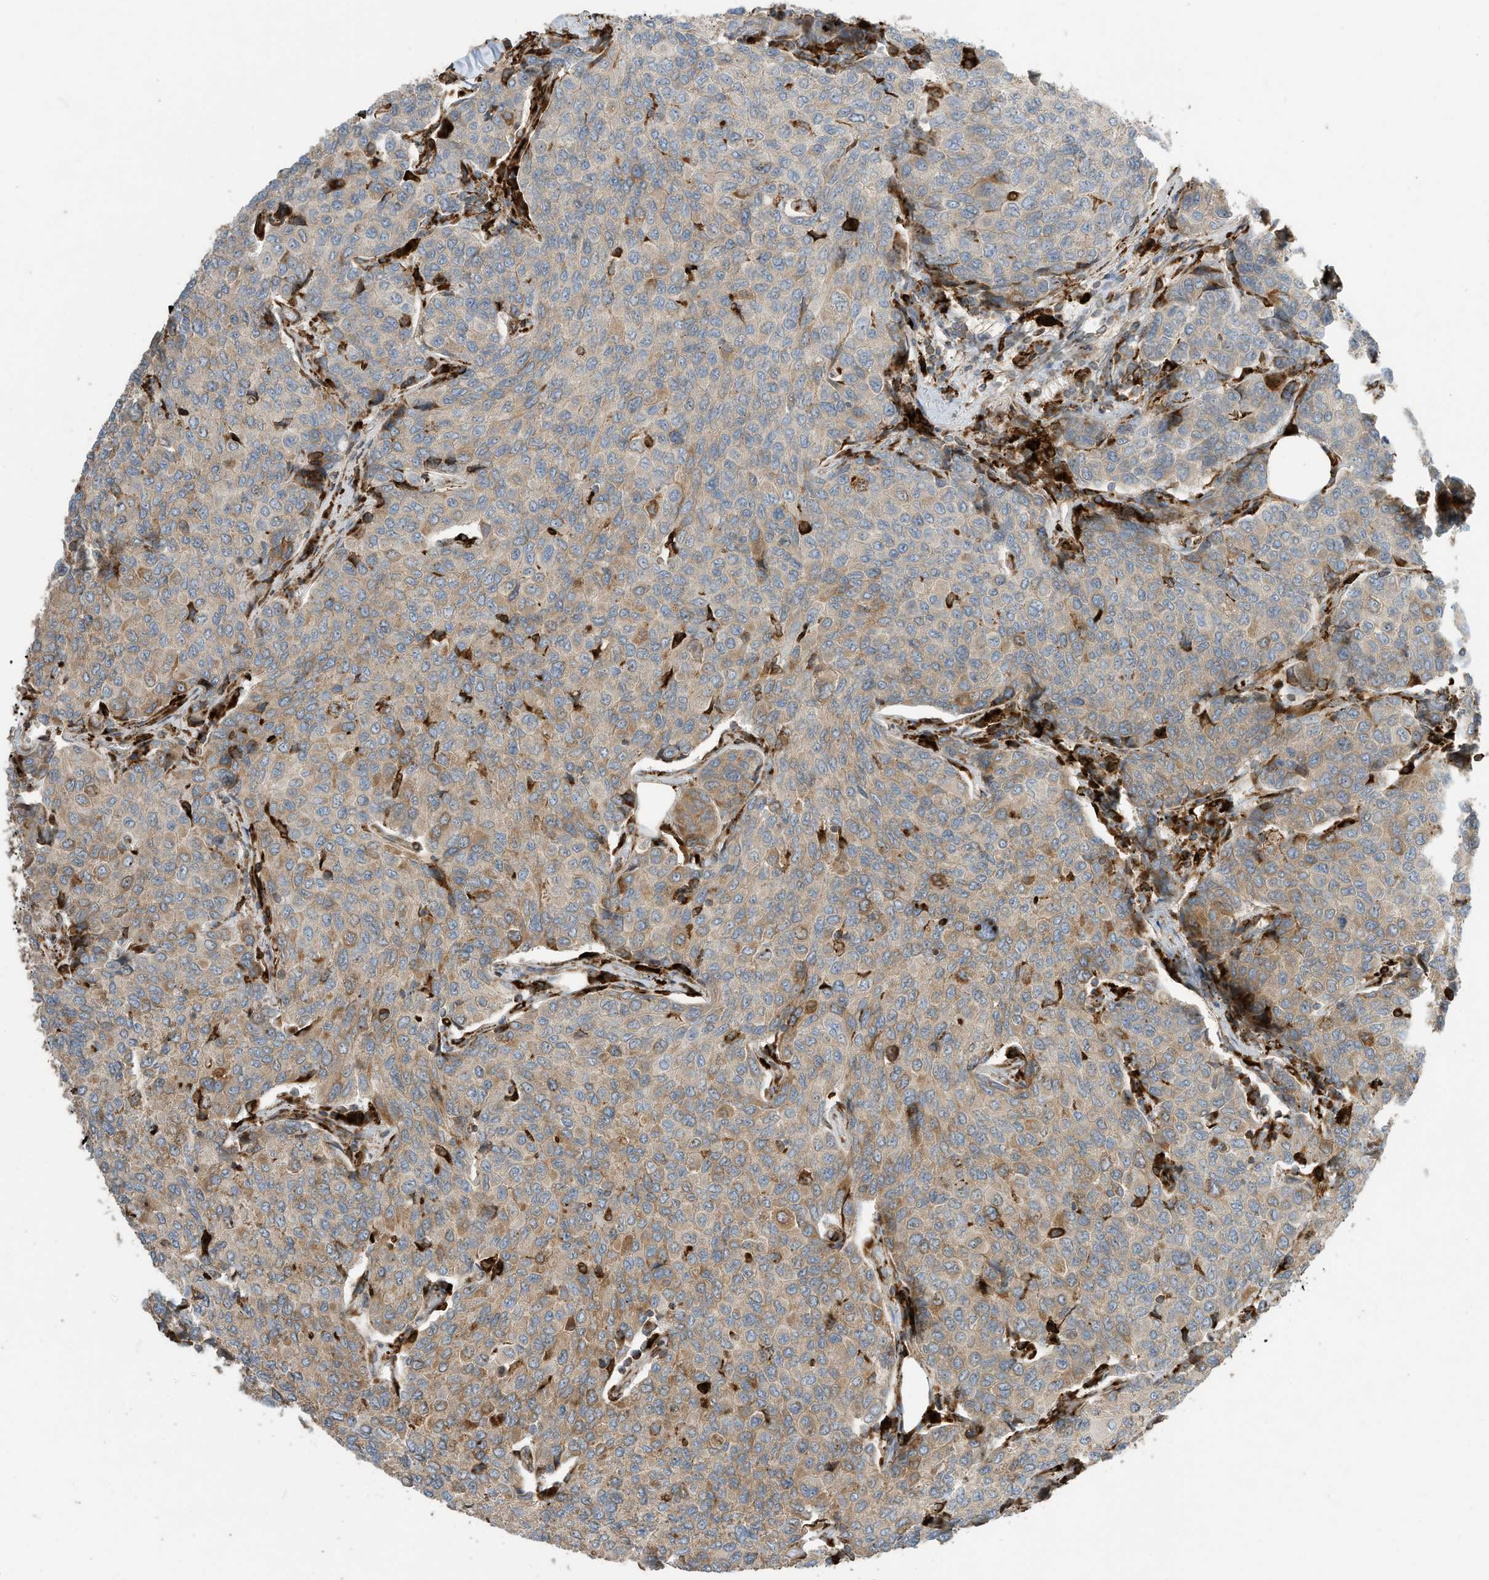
{"staining": {"intensity": "weak", "quantity": "25%-75%", "location": "cytoplasmic/membranous"}, "tissue": "breast cancer", "cell_type": "Tumor cells", "image_type": "cancer", "snomed": [{"axis": "morphology", "description": "Duct carcinoma"}, {"axis": "topography", "description": "Breast"}], "caption": "The micrograph demonstrates immunohistochemical staining of intraductal carcinoma (breast). There is weak cytoplasmic/membranous expression is identified in about 25%-75% of tumor cells. Nuclei are stained in blue.", "gene": "TRNAU1AP", "patient": {"sex": "female", "age": 55}}